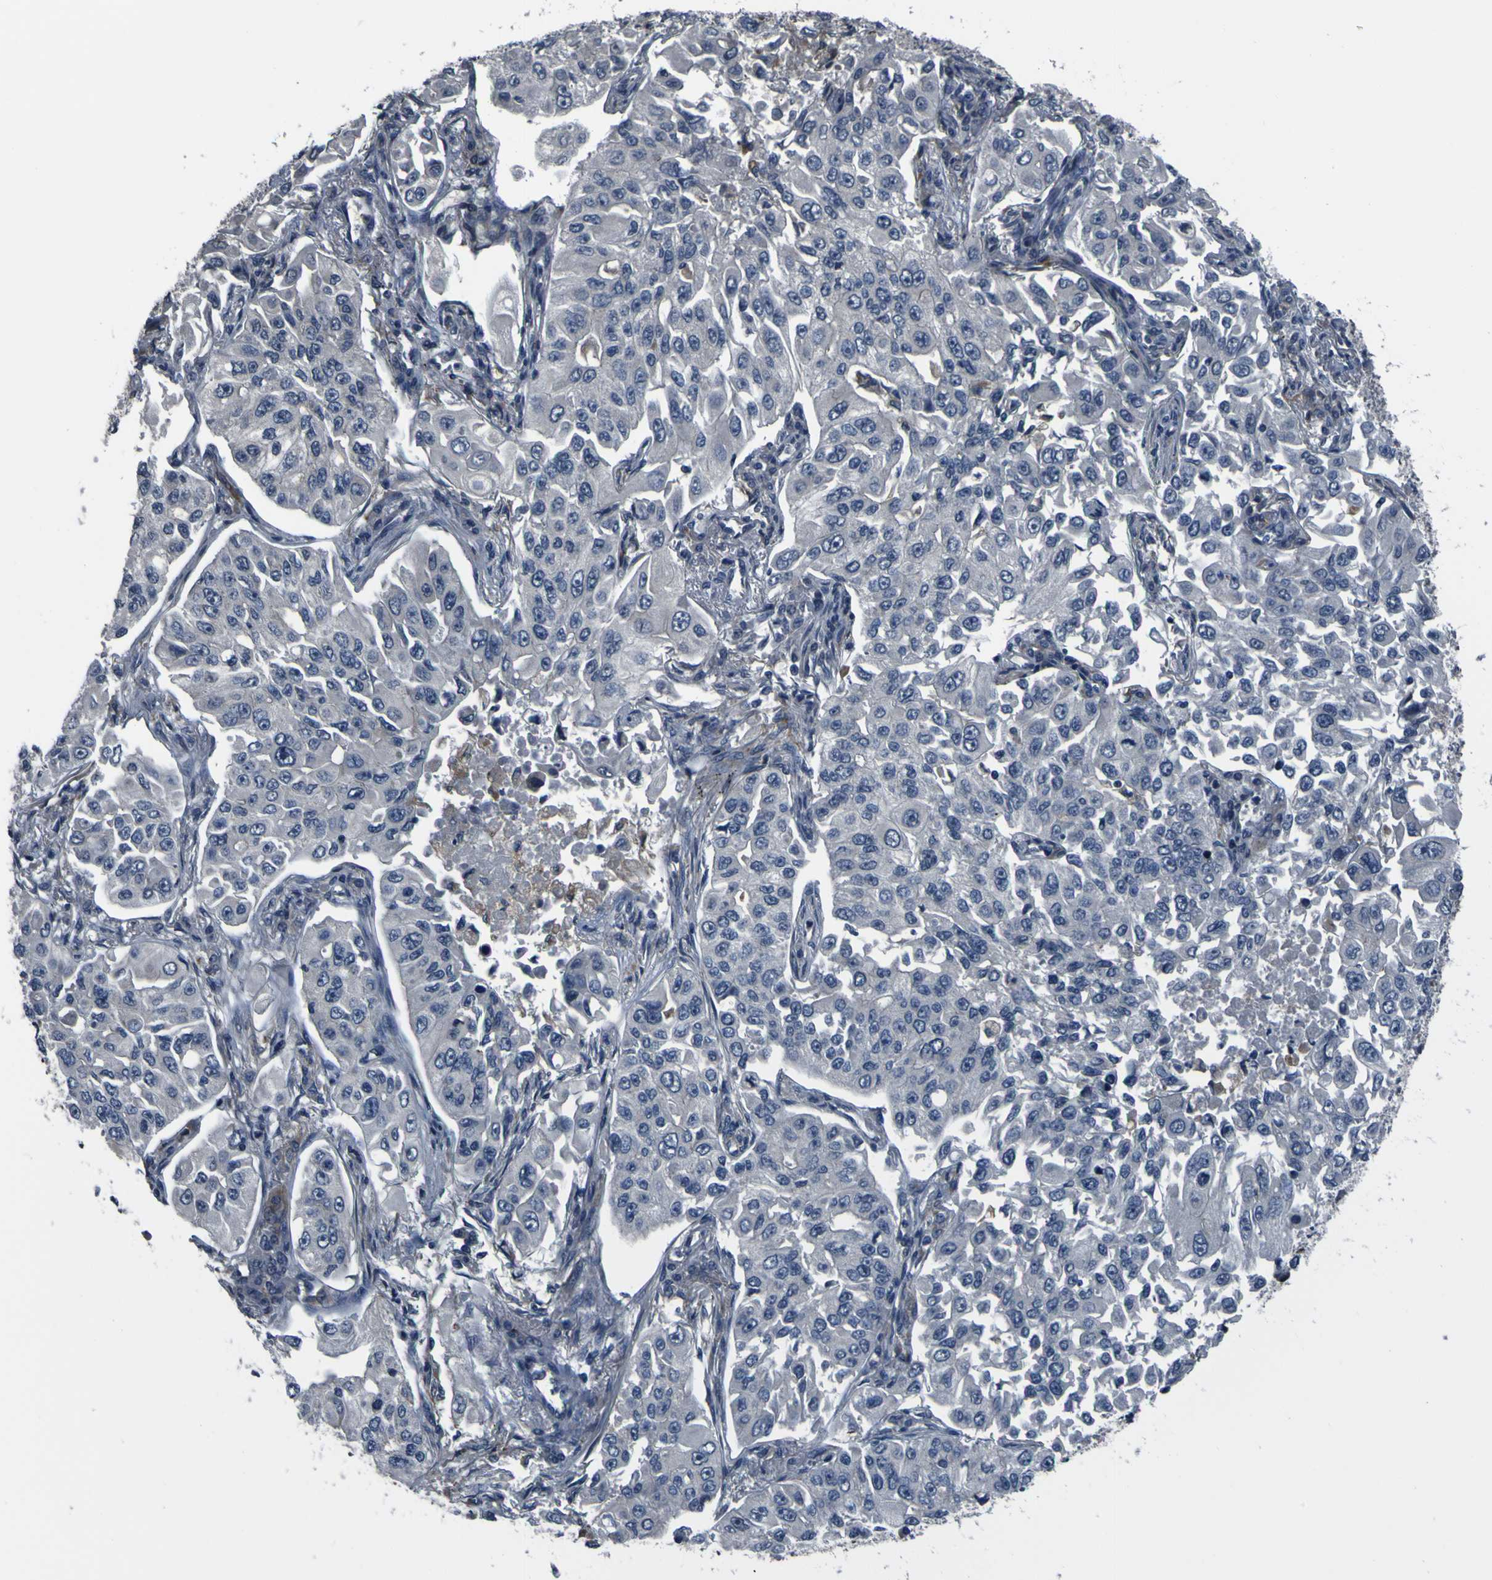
{"staining": {"intensity": "negative", "quantity": "none", "location": "none"}, "tissue": "lung cancer", "cell_type": "Tumor cells", "image_type": "cancer", "snomed": [{"axis": "morphology", "description": "Adenocarcinoma, NOS"}, {"axis": "topography", "description": "Lung"}], "caption": "Immunohistochemistry image of neoplastic tissue: lung adenocarcinoma stained with DAB (3,3'-diaminobenzidine) demonstrates no significant protein expression in tumor cells.", "gene": "GRAMD1A", "patient": {"sex": "male", "age": 84}}